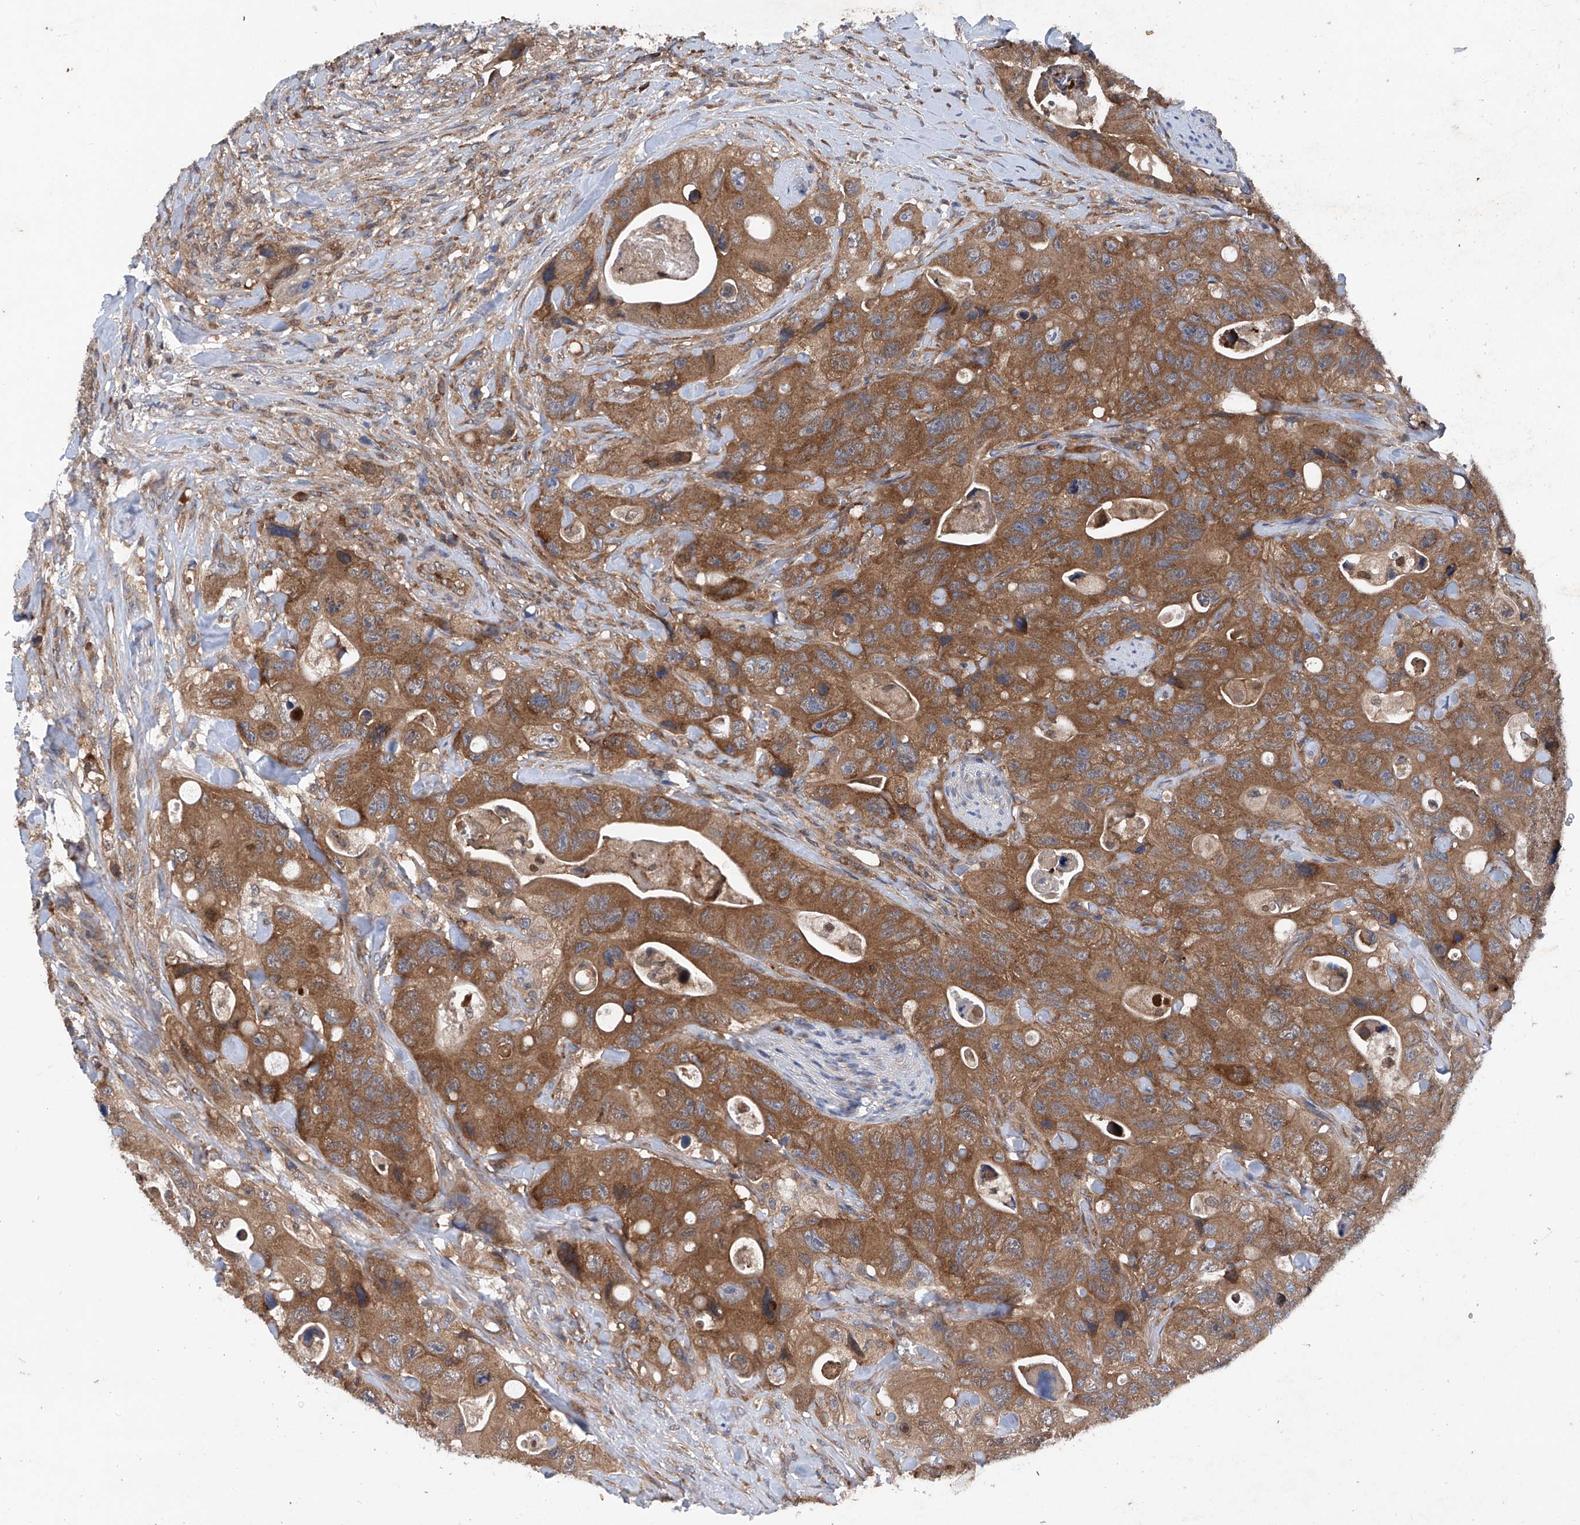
{"staining": {"intensity": "moderate", "quantity": ">75%", "location": "cytoplasmic/membranous"}, "tissue": "colorectal cancer", "cell_type": "Tumor cells", "image_type": "cancer", "snomed": [{"axis": "morphology", "description": "Adenocarcinoma, NOS"}, {"axis": "topography", "description": "Colon"}], "caption": "This is an image of immunohistochemistry (IHC) staining of adenocarcinoma (colorectal), which shows moderate expression in the cytoplasmic/membranous of tumor cells.", "gene": "ASCC3", "patient": {"sex": "female", "age": 46}}